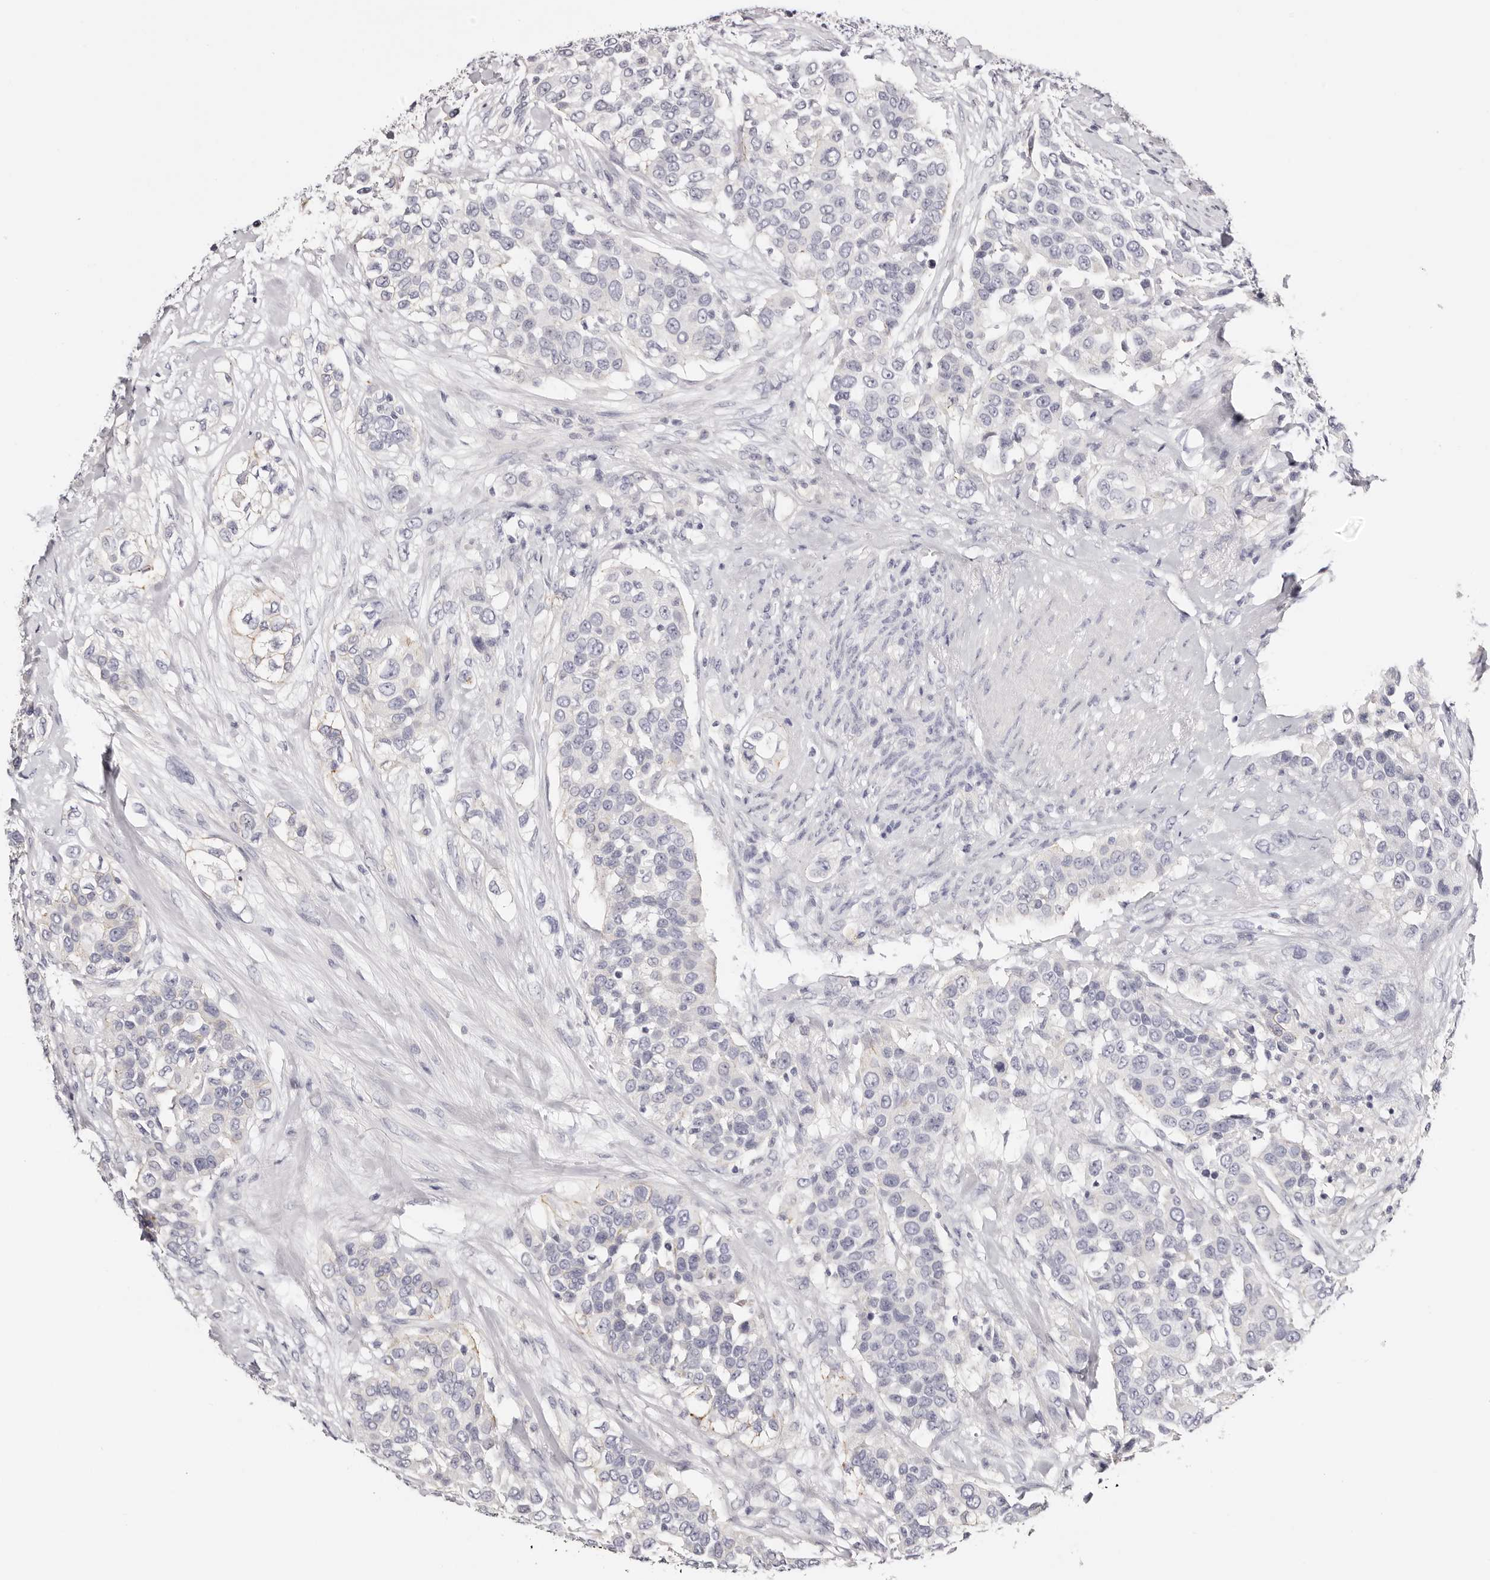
{"staining": {"intensity": "negative", "quantity": "none", "location": "none"}, "tissue": "urothelial cancer", "cell_type": "Tumor cells", "image_type": "cancer", "snomed": [{"axis": "morphology", "description": "Urothelial carcinoma, High grade"}, {"axis": "topography", "description": "Urinary bladder"}], "caption": "This is an immunohistochemistry (IHC) image of human urothelial carcinoma (high-grade). There is no staining in tumor cells.", "gene": "ROM1", "patient": {"sex": "female", "age": 80}}